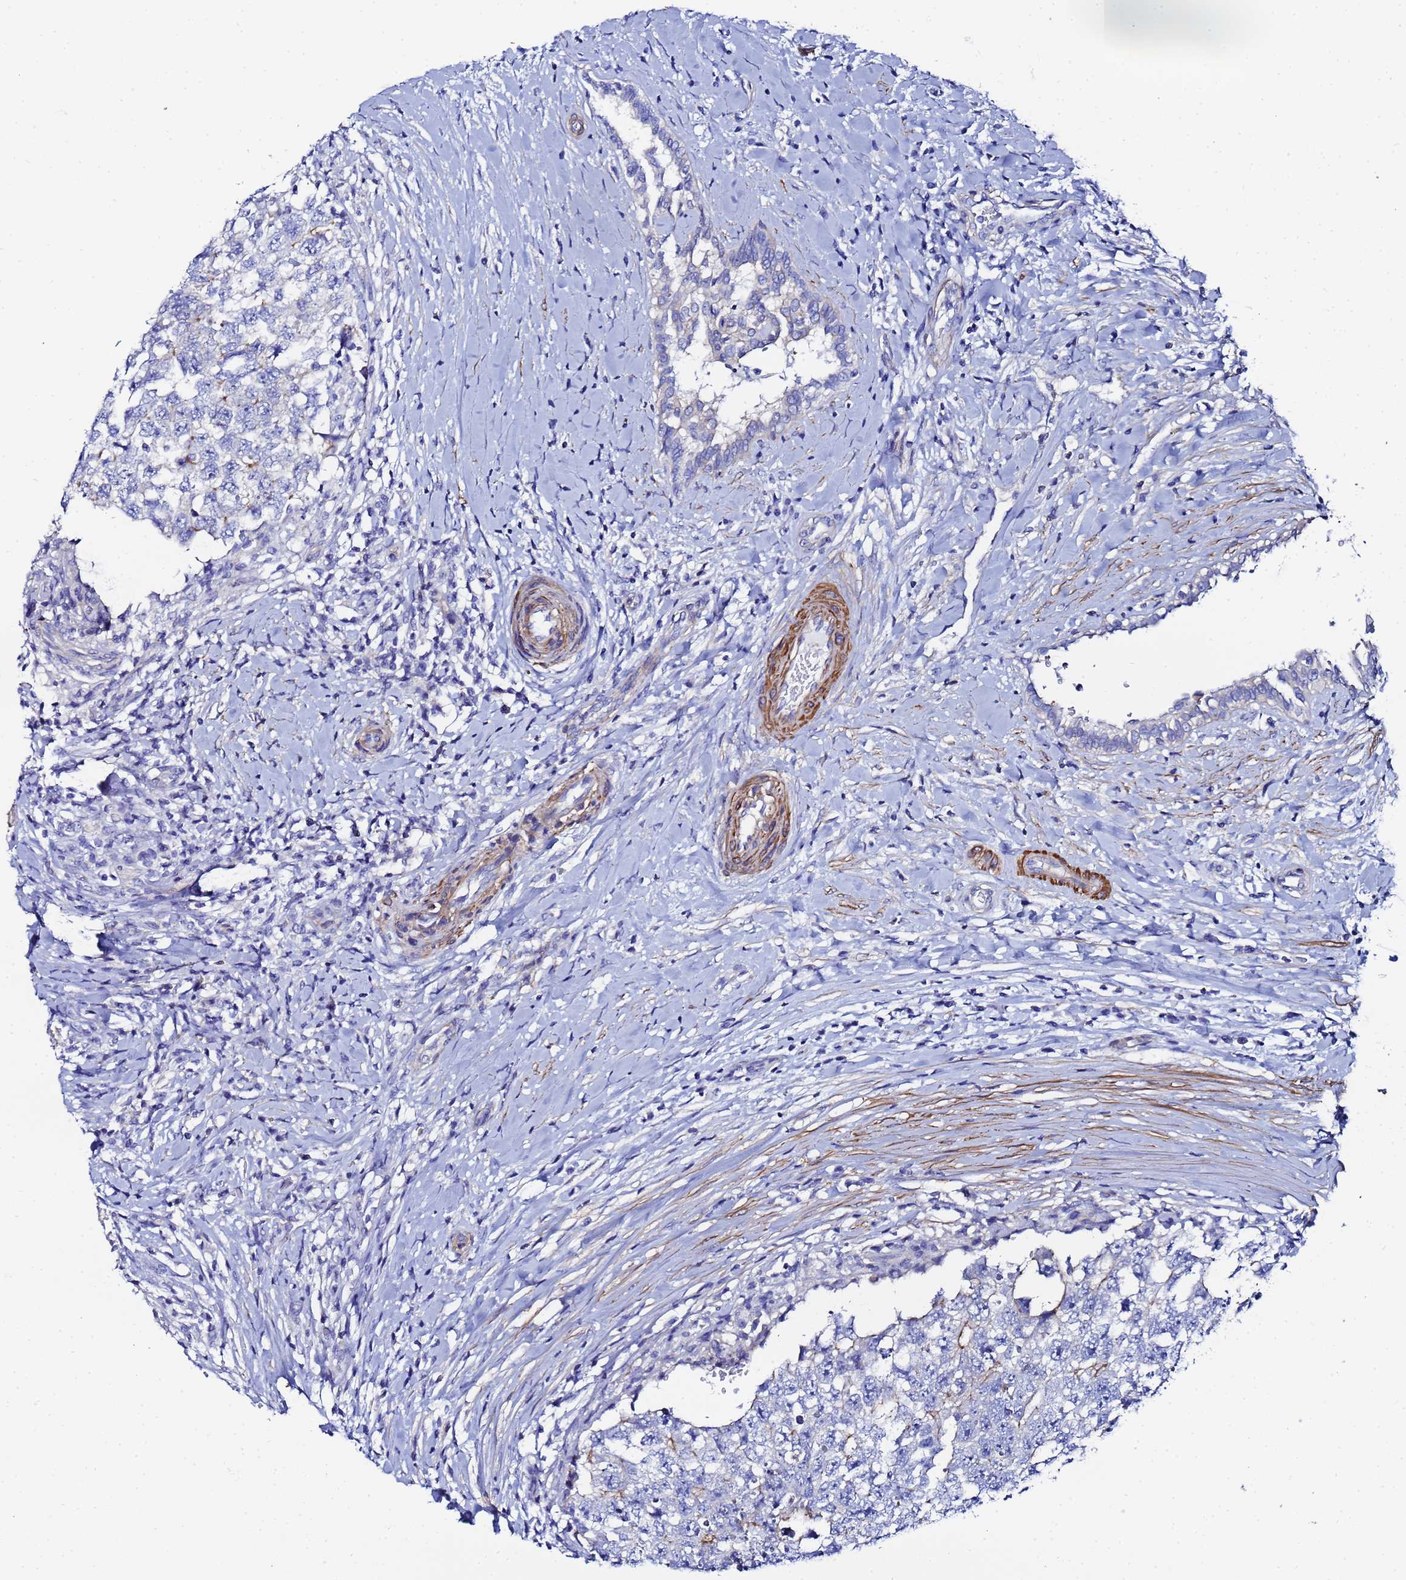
{"staining": {"intensity": "negative", "quantity": "none", "location": "none"}, "tissue": "testis cancer", "cell_type": "Tumor cells", "image_type": "cancer", "snomed": [{"axis": "morphology", "description": "Seminoma, NOS"}, {"axis": "morphology", "description": "Carcinoma, Embryonal, NOS"}, {"axis": "topography", "description": "Testis"}], "caption": "High magnification brightfield microscopy of testis cancer (embryonal carcinoma) stained with DAB (brown) and counterstained with hematoxylin (blue): tumor cells show no significant positivity.", "gene": "RAB39B", "patient": {"sex": "male", "age": 29}}